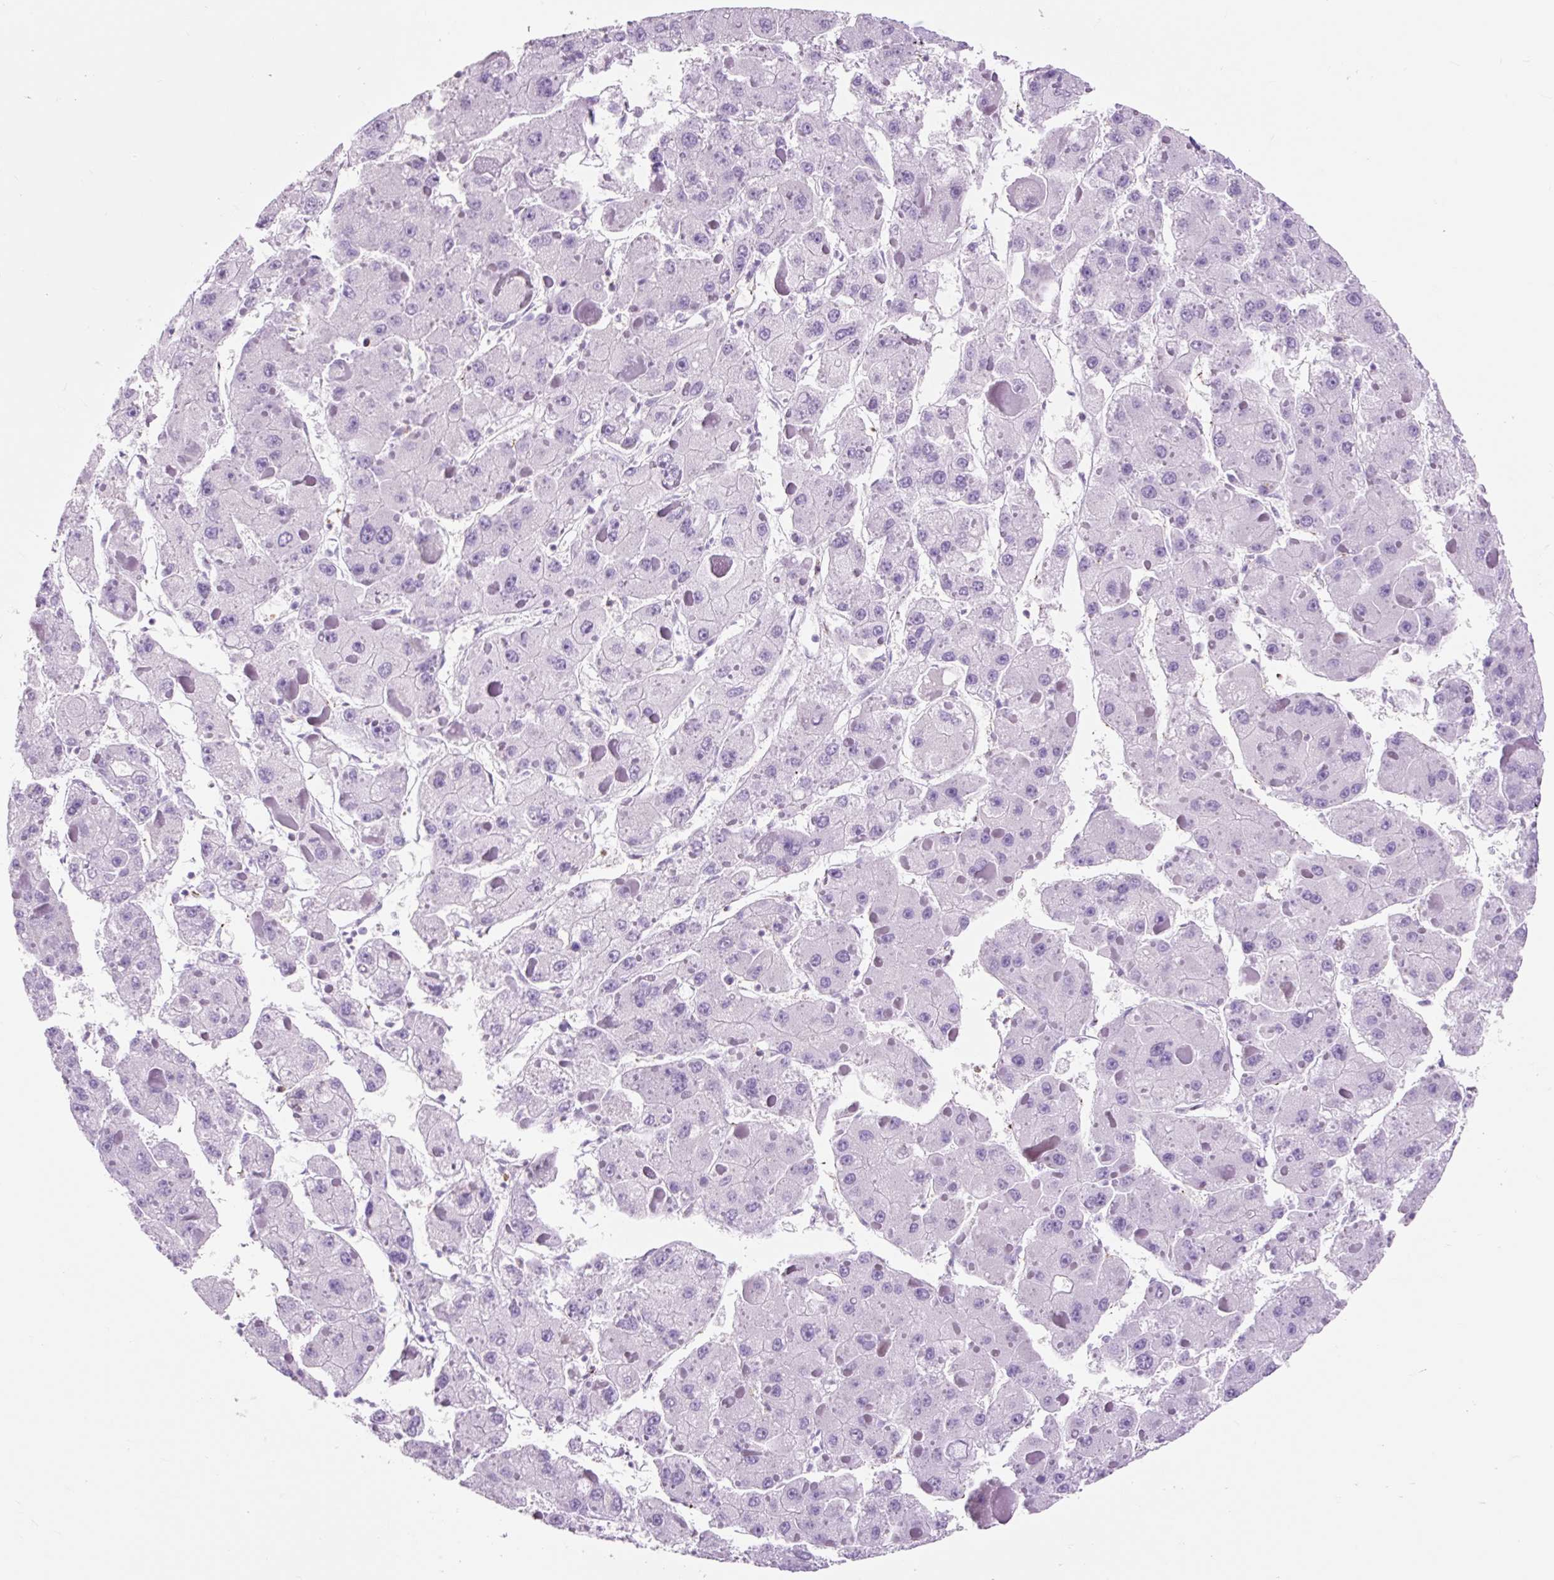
{"staining": {"intensity": "negative", "quantity": "none", "location": "none"}, "tissue": "liver cancer", "cell_type": "Tumor cells", "image_type": "cancer", "snomed": [{"axis": "morphology", "description": "Carcinoma, Hepatocellular, NOS"}, {"axis": "topography", "description": "Liver"}], "caption": "The photomicrograph demonstrates no staining of tumor cells in liver cancer (hepatocellular carcinoma).", "gene": "OR10A7", "patient": {"sex": "female", "age": 73}}